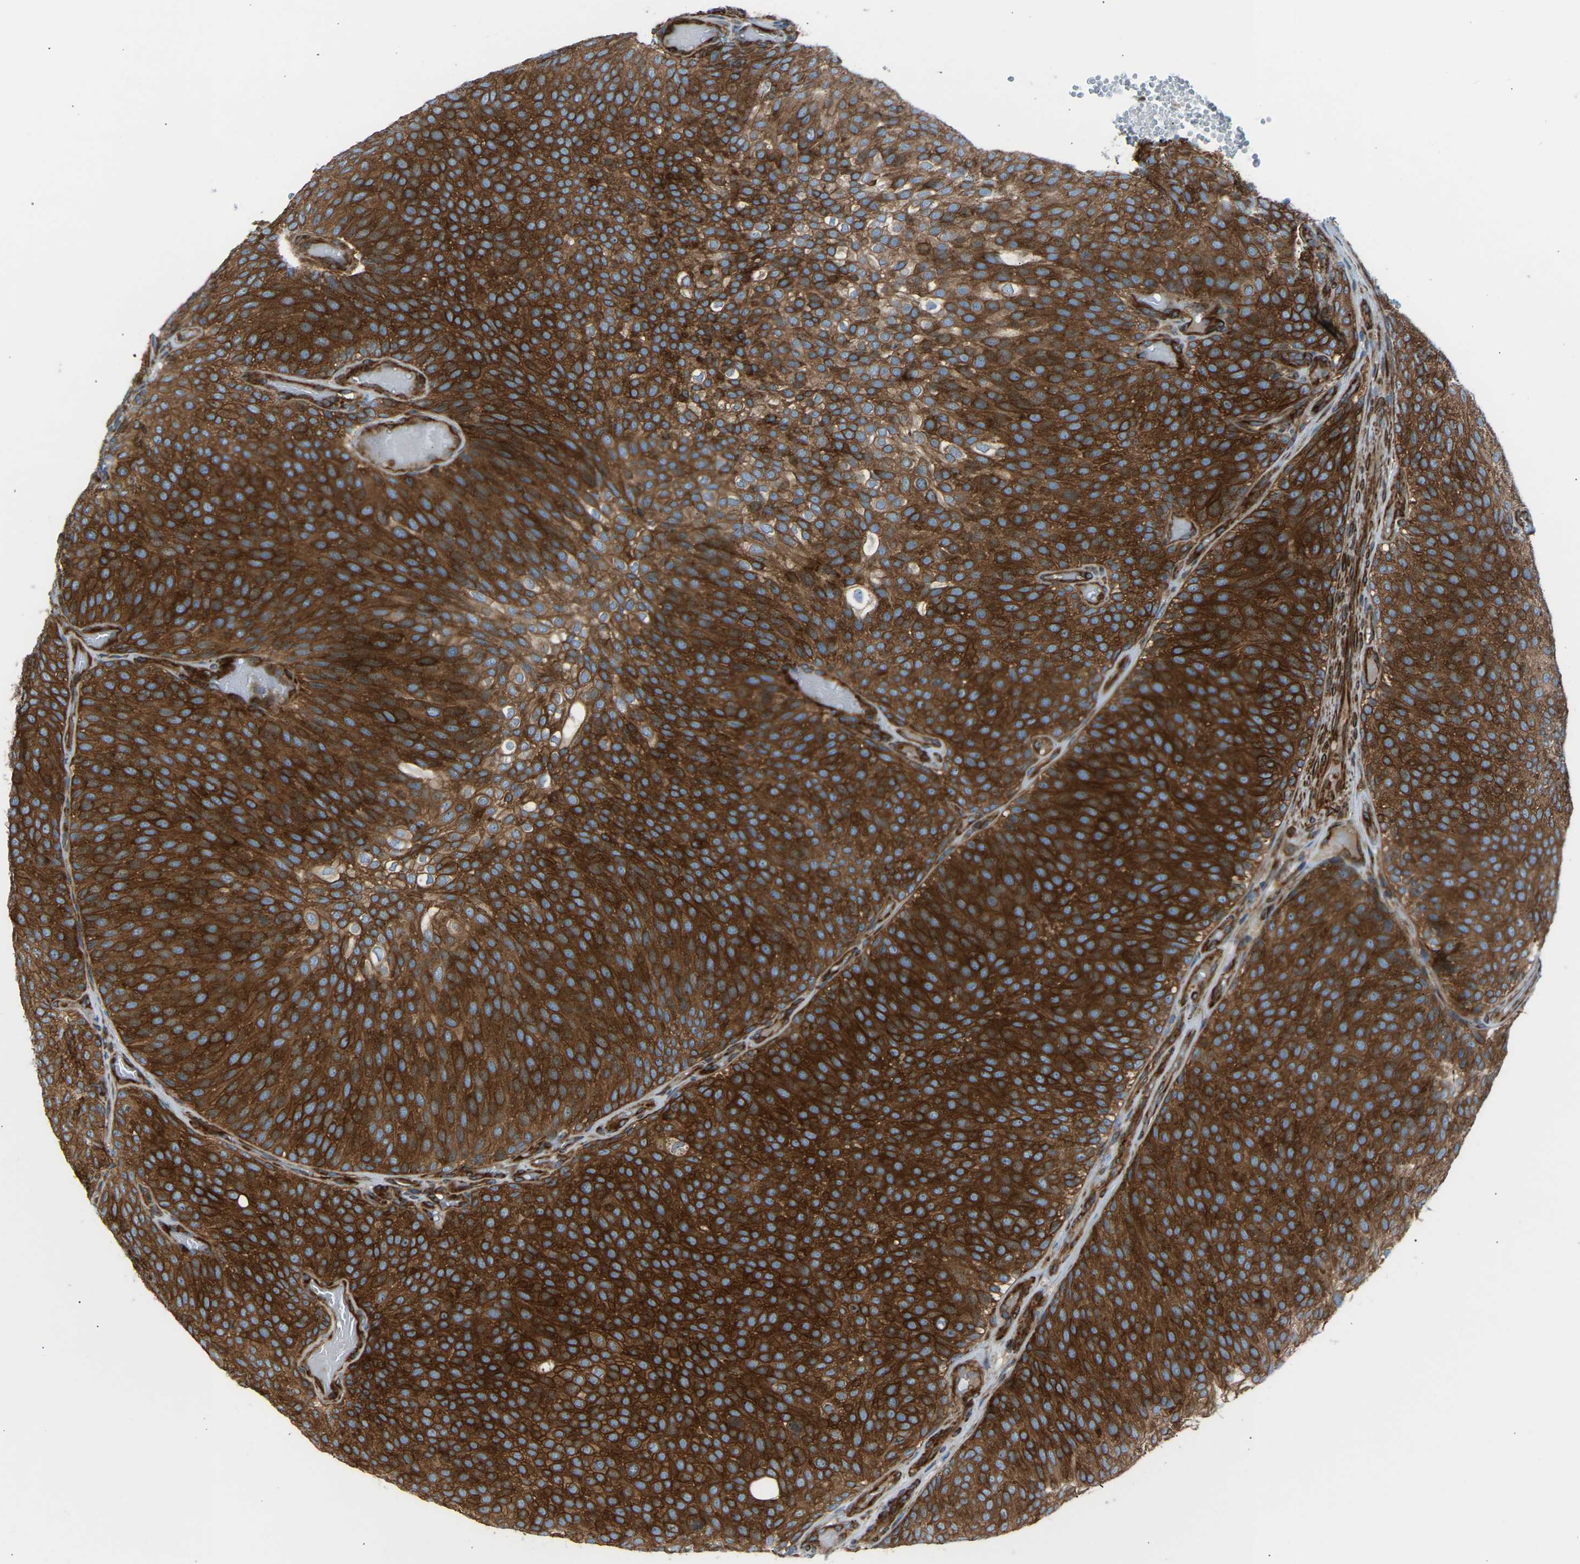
{"staining": {"intensity": "strong", "quantity": ">75%", "location": "cytoplasmic/membranous"}, "tissue": "urothelial cancer", "cell_type": "Tumor cells", "image_type": "cancer", "snomed": [{"axis": "morphology", "description": "Urothelial carcinoma, Low grade"}, {"axis": "topography", "description": "Urinary bladder"}], "caption": "Urothelial cancer stained for a protein demonstrates strong cytoplasmic/membranous positivity in tumor cells.", "gene": "VPS41", "patient": {"sex": "male", "age": 78}}